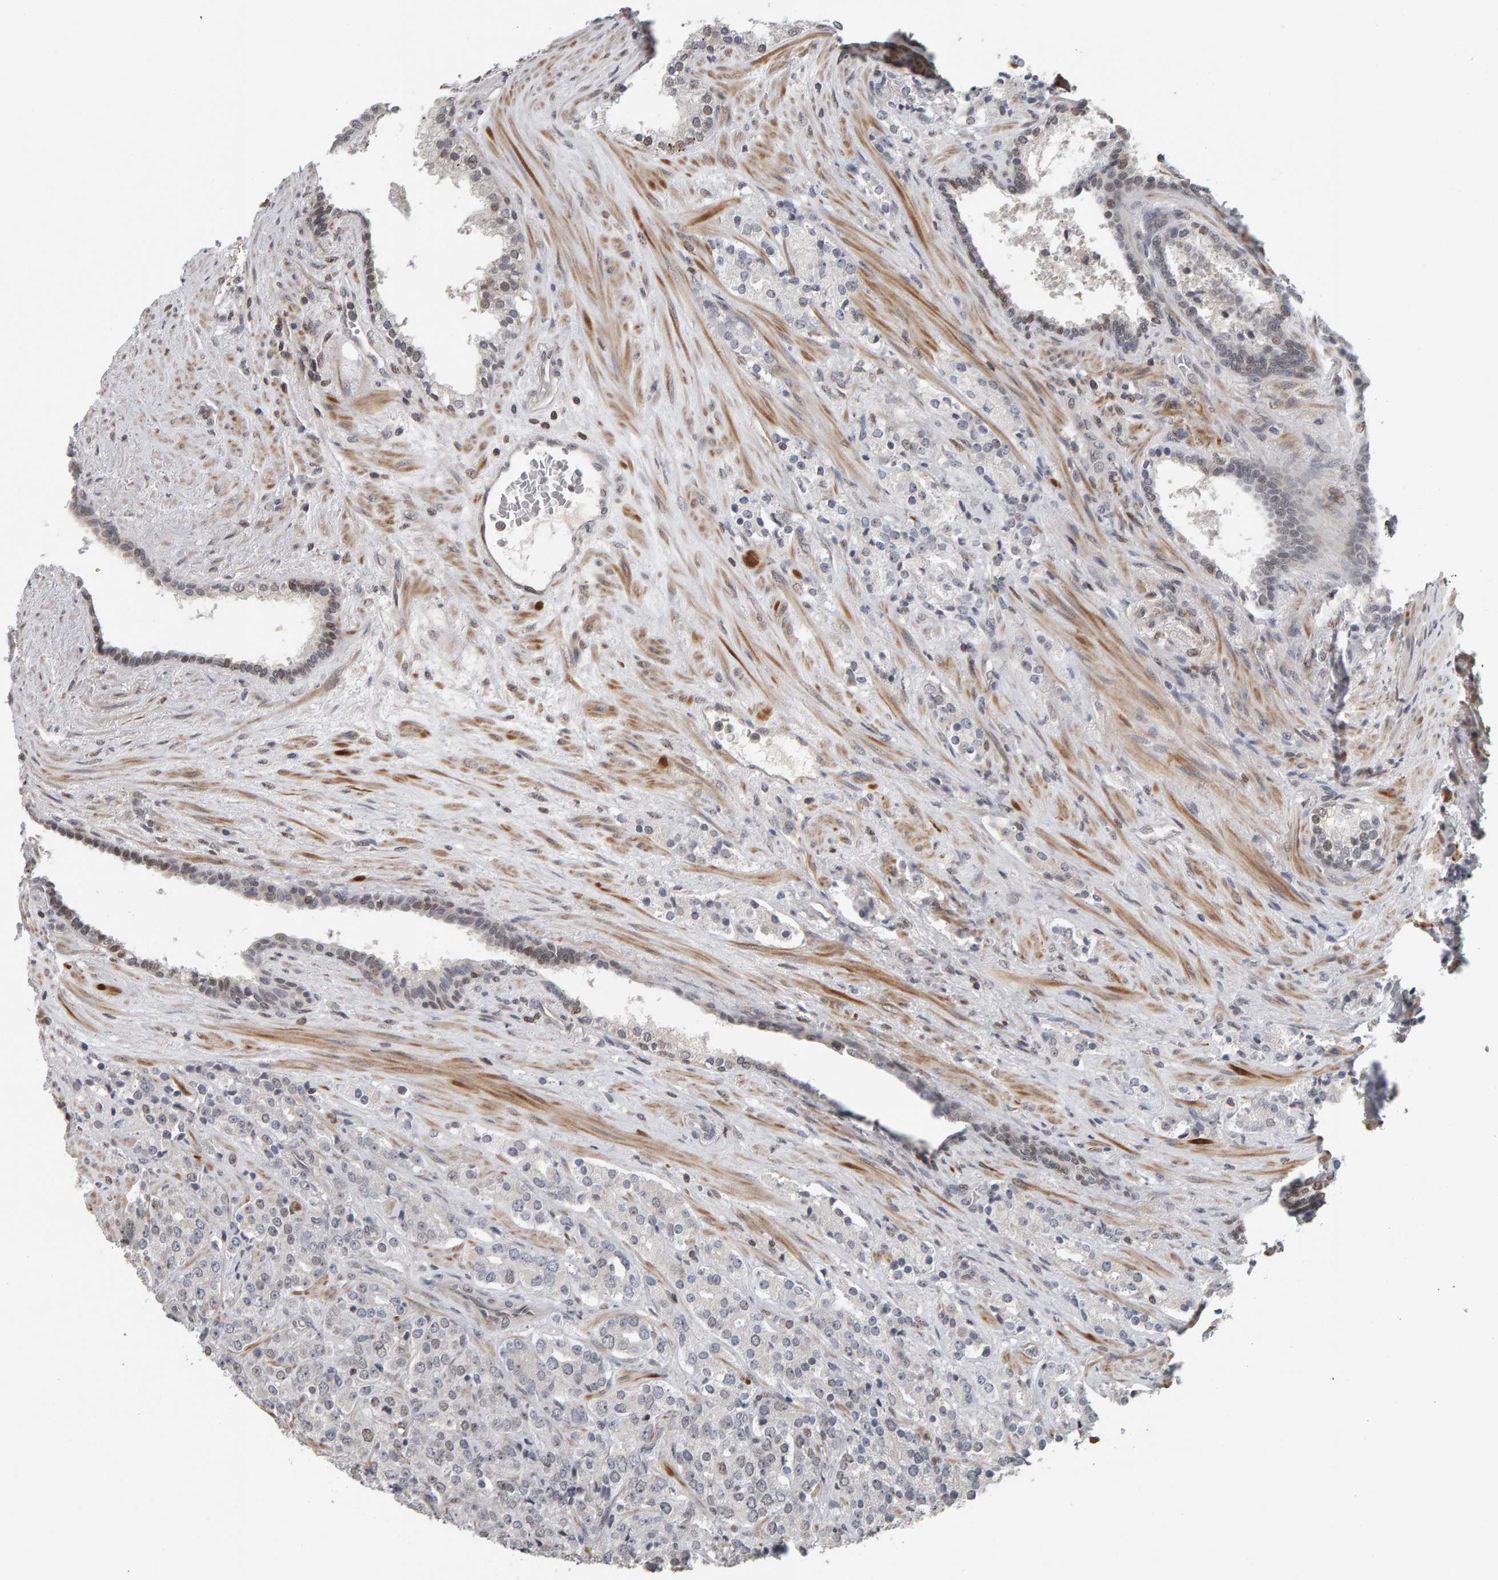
{"staining": {"intensity": "weak", "quantity": "<25%", "location": "nuclear"}, "tissue": "prostate cancer", "cell_type": "Tumor cells", "image_type": "cancer", "snomed": [{"axis": "morphology", "description": "Adenocarcinoma, High grade"}, {"axis": "topography", "description": "Prostate"}], "caption": "This is a micrograph of IHC staining of prostate cancer (adenocarcinoma (high-grade)), which shows no staining in tumor cells.", "gene": "TEFM", "patient": {"sex": "male", "age": 71}}